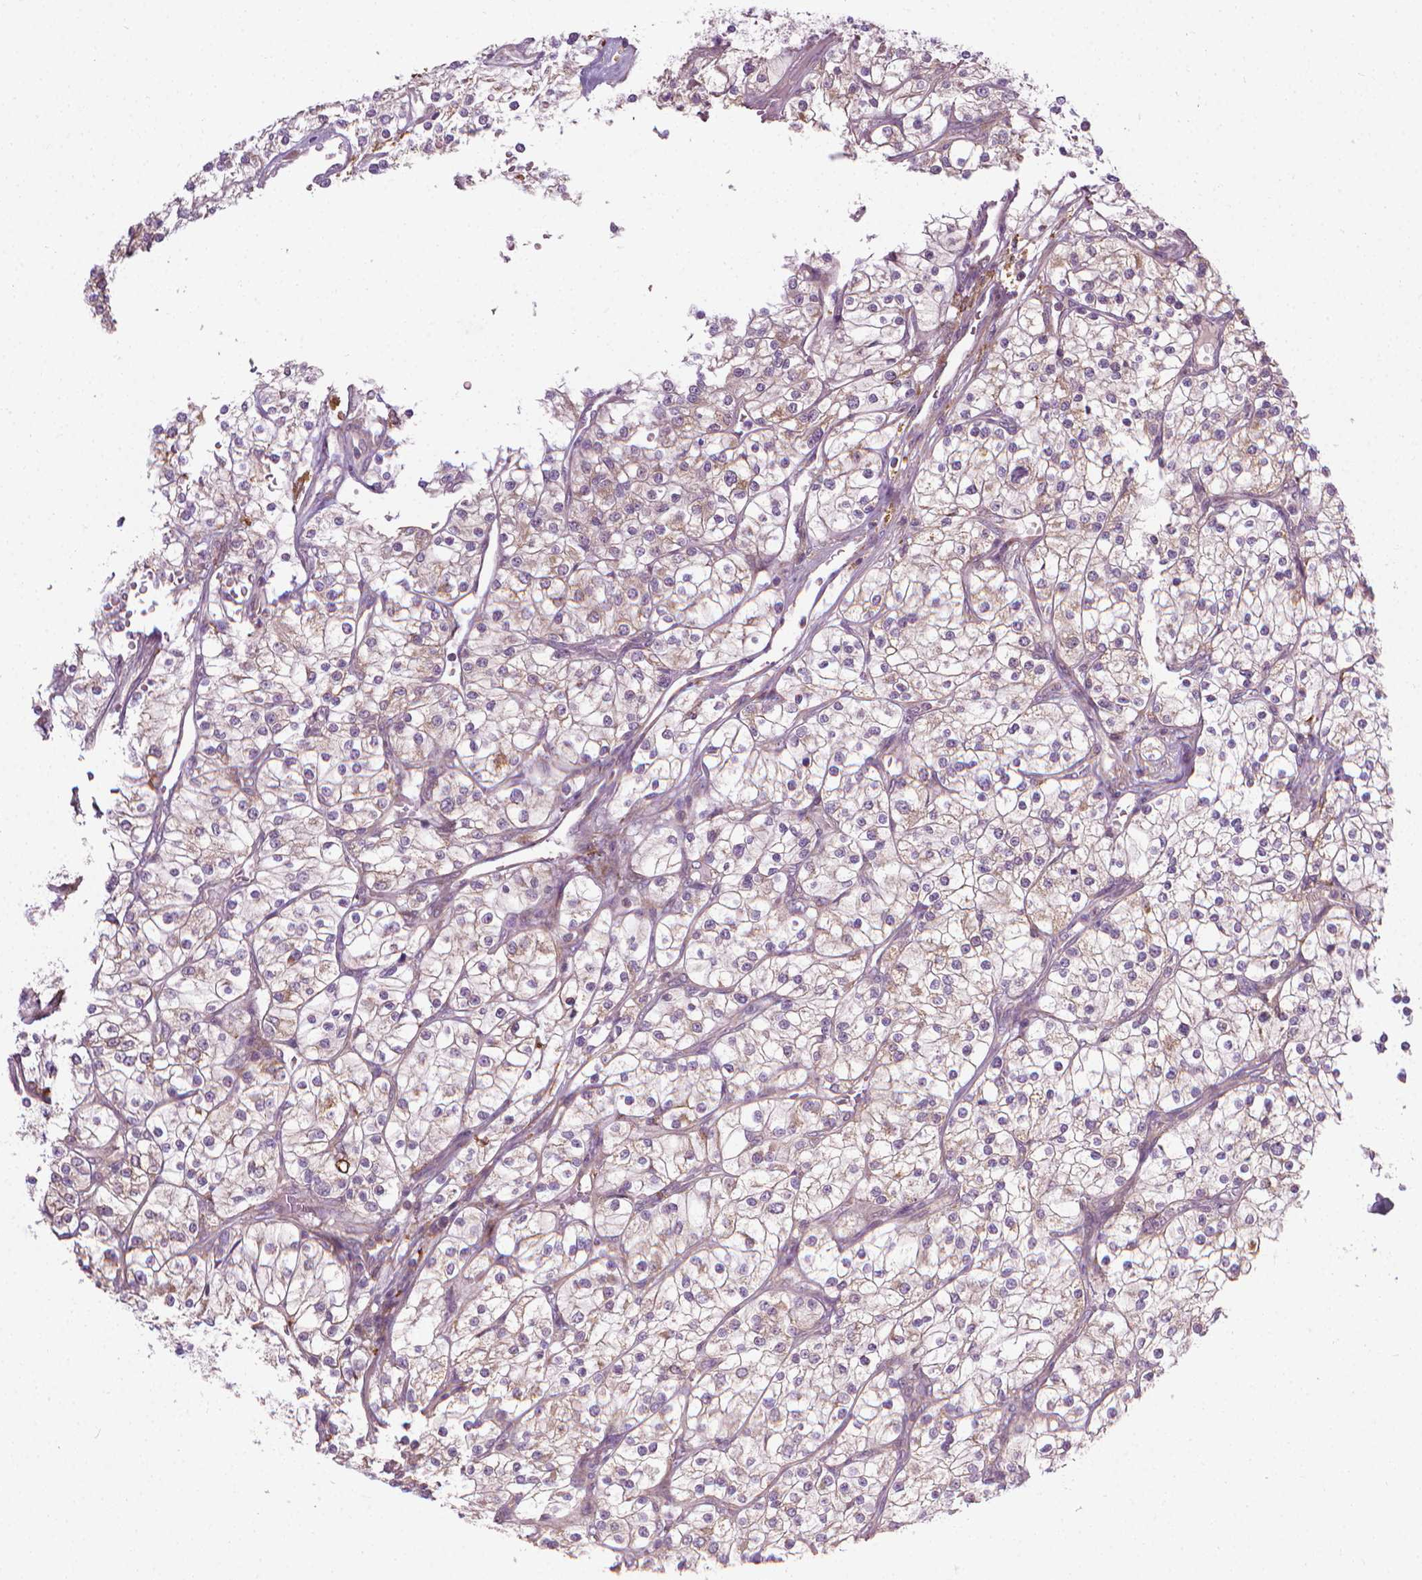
{"staining": {"intensity": "weak", "quantity": "25%-75%", "location": "cytoplasmic/membranous"}, "tissue": "renal cancer", "cell_type": "Tumor cells", "image_type": "cancer", "snomed": [{"axis": "morphology", "description": "Adenocarcinoma, NOS"}, {"axis": "topography", "description": "Kidney"}], "caption": "The image shows immunohistochemical staining of renal cancer (adenocarcinoma). There is weak cytoplasmic/membranous expression is seen in approximately 25%-75% of tumor cells.", "gene": "PRAG1", "patient": {"sex": "male", "age": 80}}